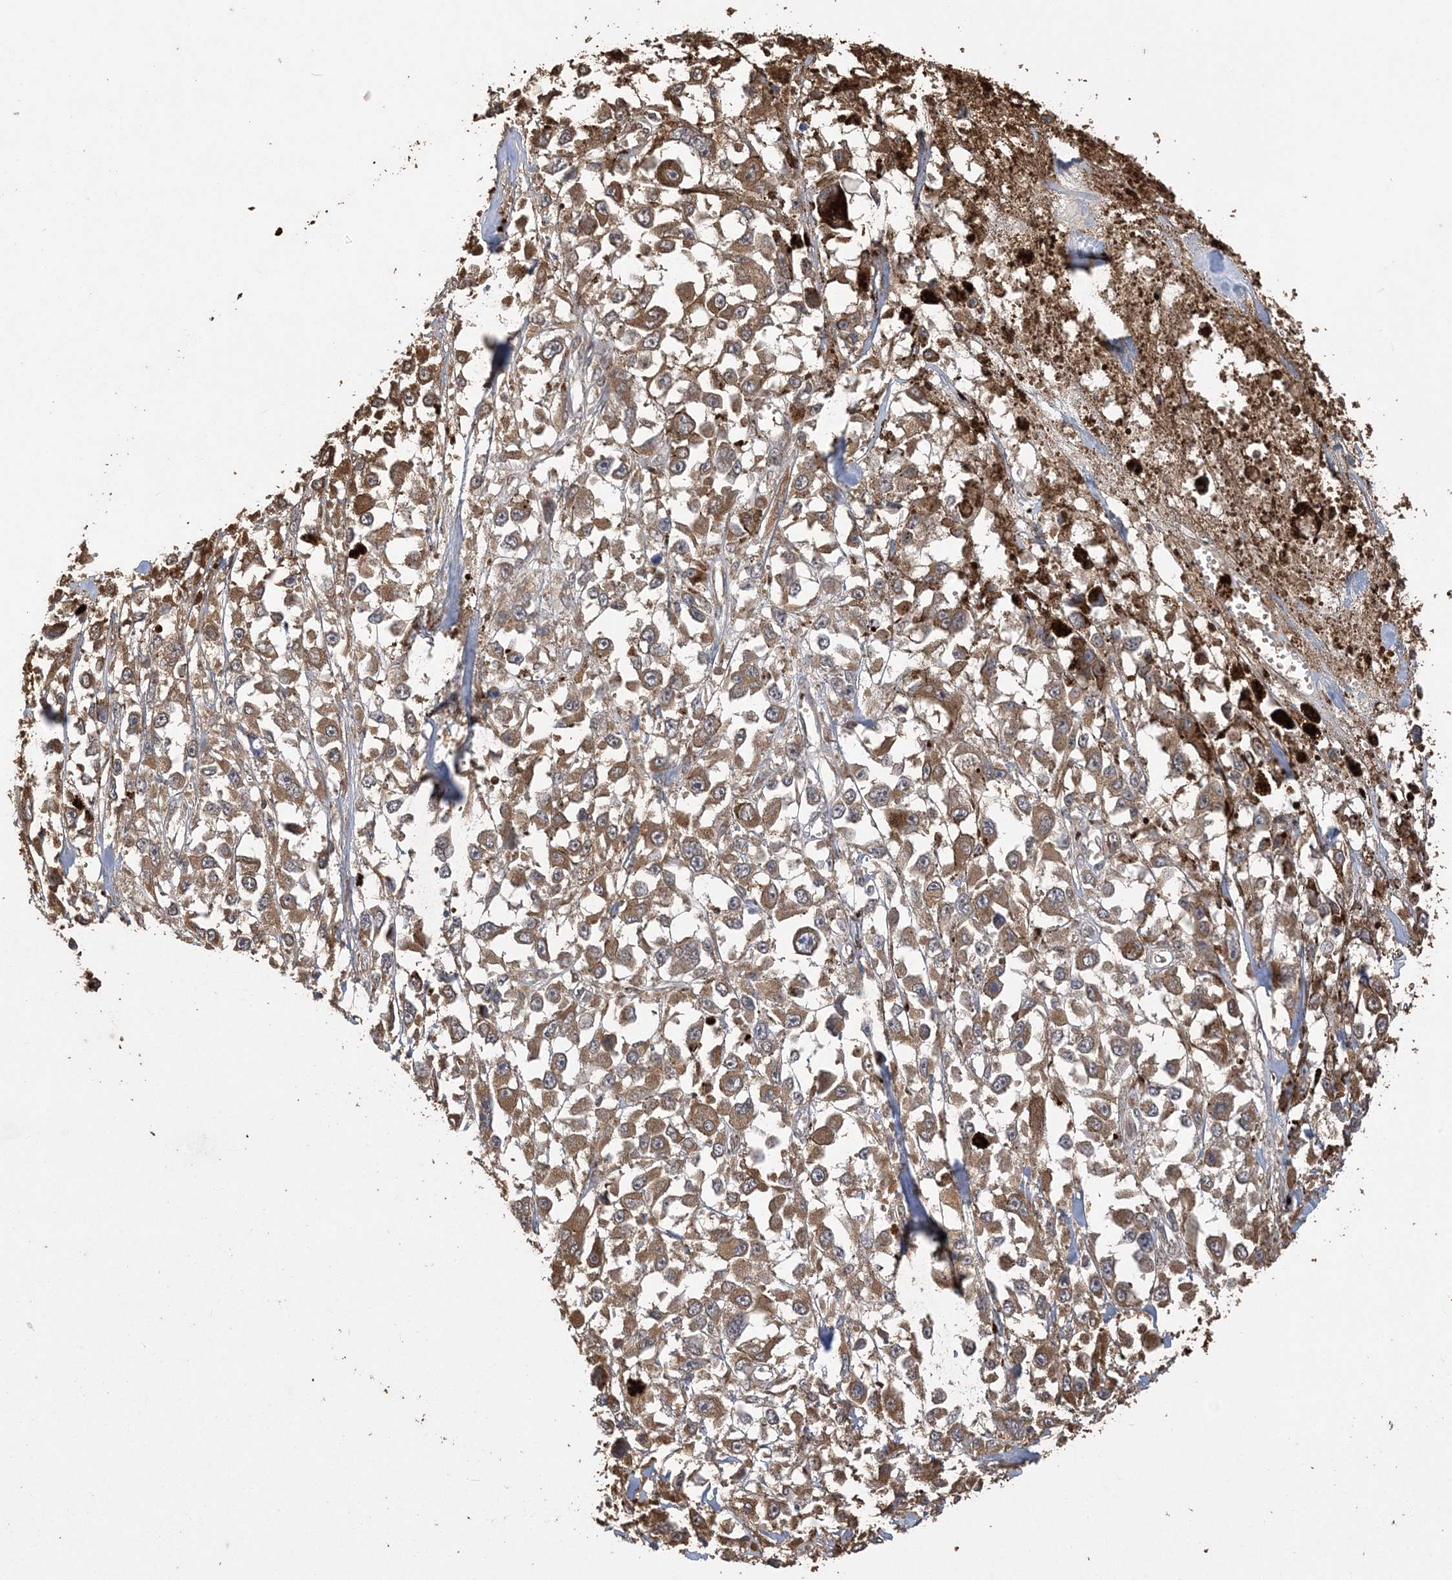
{"staining": {"intensity": "moderate", "quantity": ">75%", "location": "cytoplasmic/membranous"}, "tissue": "melanoma", "cell_type": "Tumor cells", "image_type": "cancer", "snomed": [{"axis": "morphology", "description": "Malignant melanoma, Metastatic site"}, {"axis": "topography", "description": "Lymph node"}], "caption": "A medium amount of moderate cytoplasmic/membranous expression is appreciated in approximately >75% of tumor cells in melanoma tissue.", "gene": "ZBTB7A", "patient": {"sex": "male", "age": 59}}